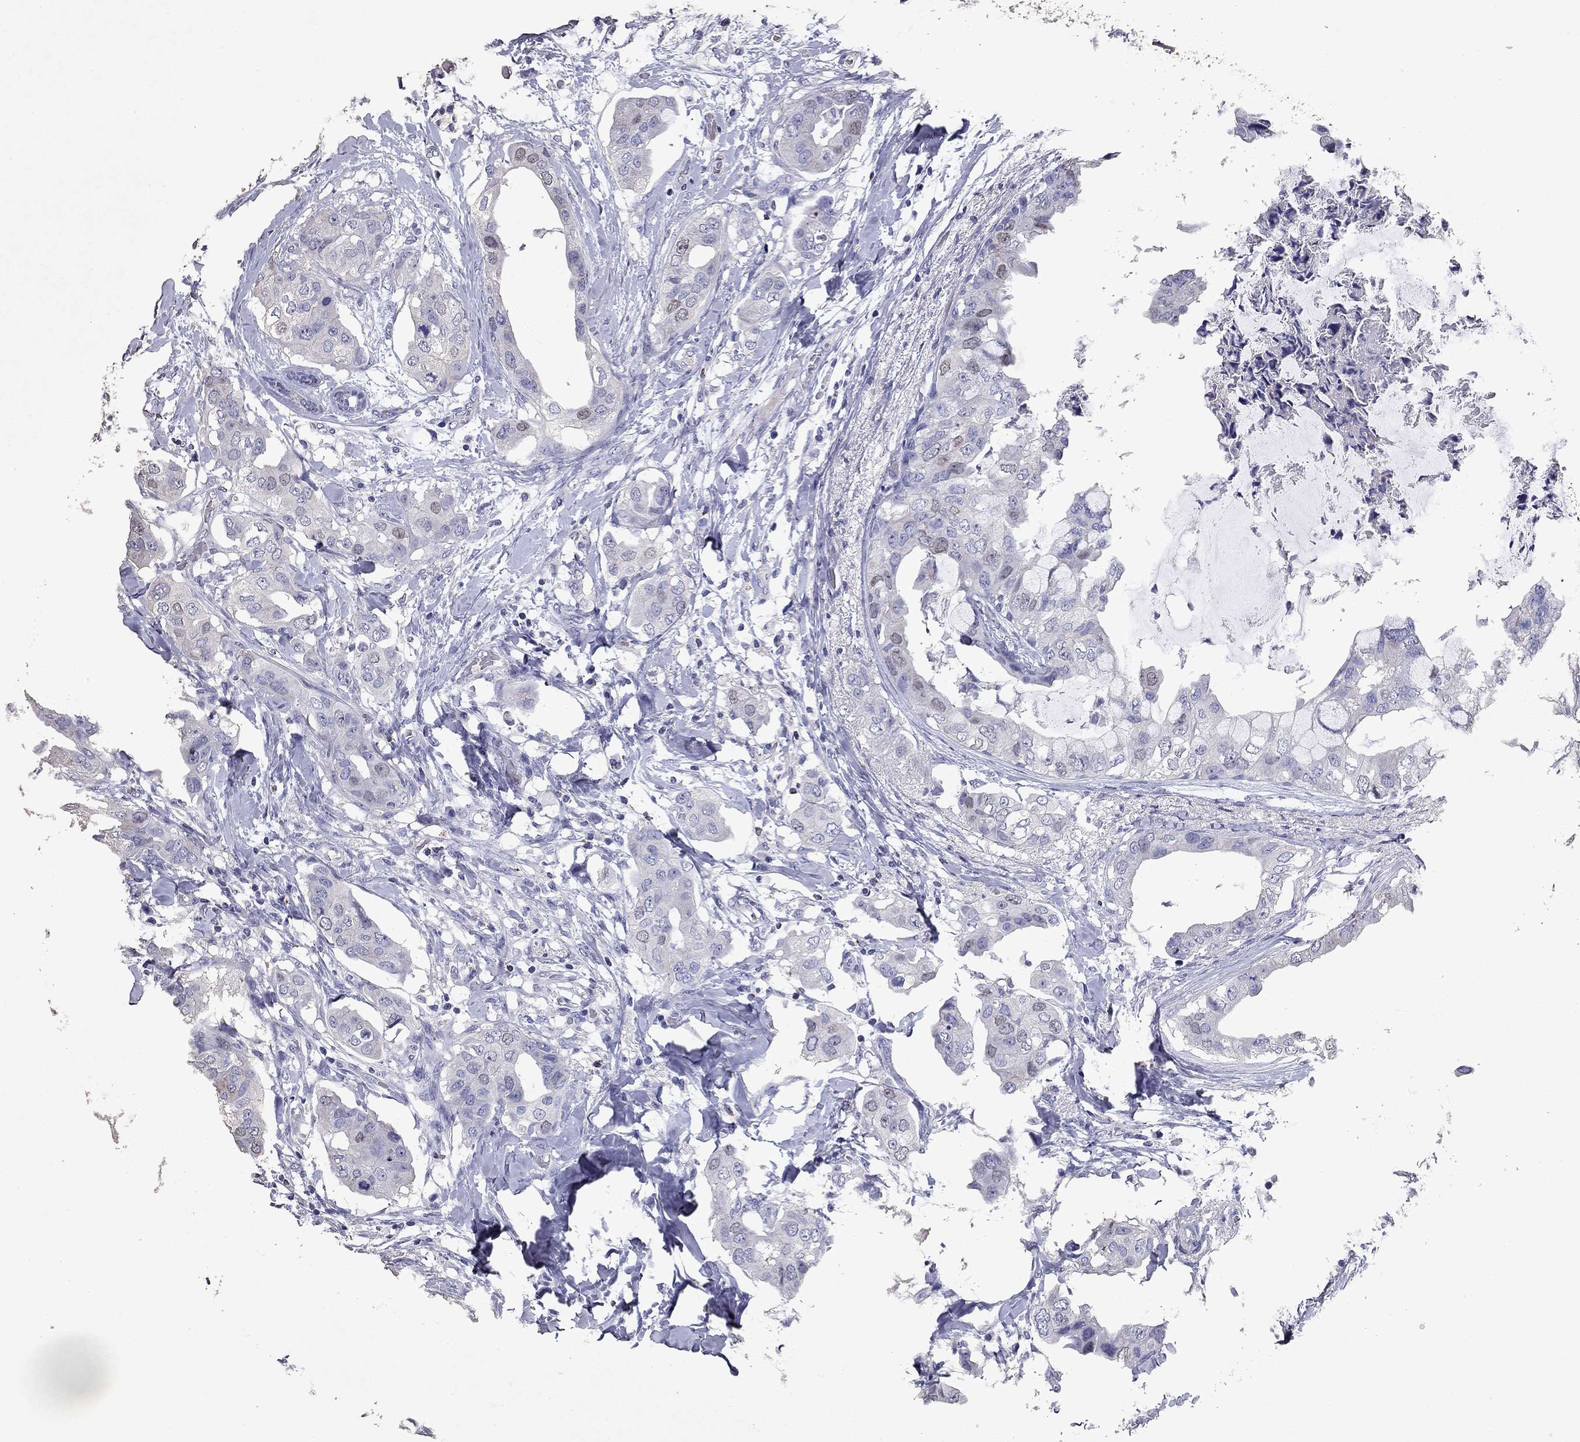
{"staining": {"intensity": "weak", "quantity": "<25%", "location": "nuclear"}, "tissue": "breast cancer", "cell_type": "Tumor cells", "image_type": "cancer", "snomed": [{"axis": "morphology", "description": "Normal tissue, NOS"}, {"axis": "morphology", "description": "Duct carcinoma"}, {"axis": "topography", "description": "Breast"}], "caption": "This is an immunohistochemistry histopathology image of invasive ductal carcinoma (breast). There is no staining in tumor cells.", "gene": "GZMK", "patient": {"sex": "female", "age": 40}}